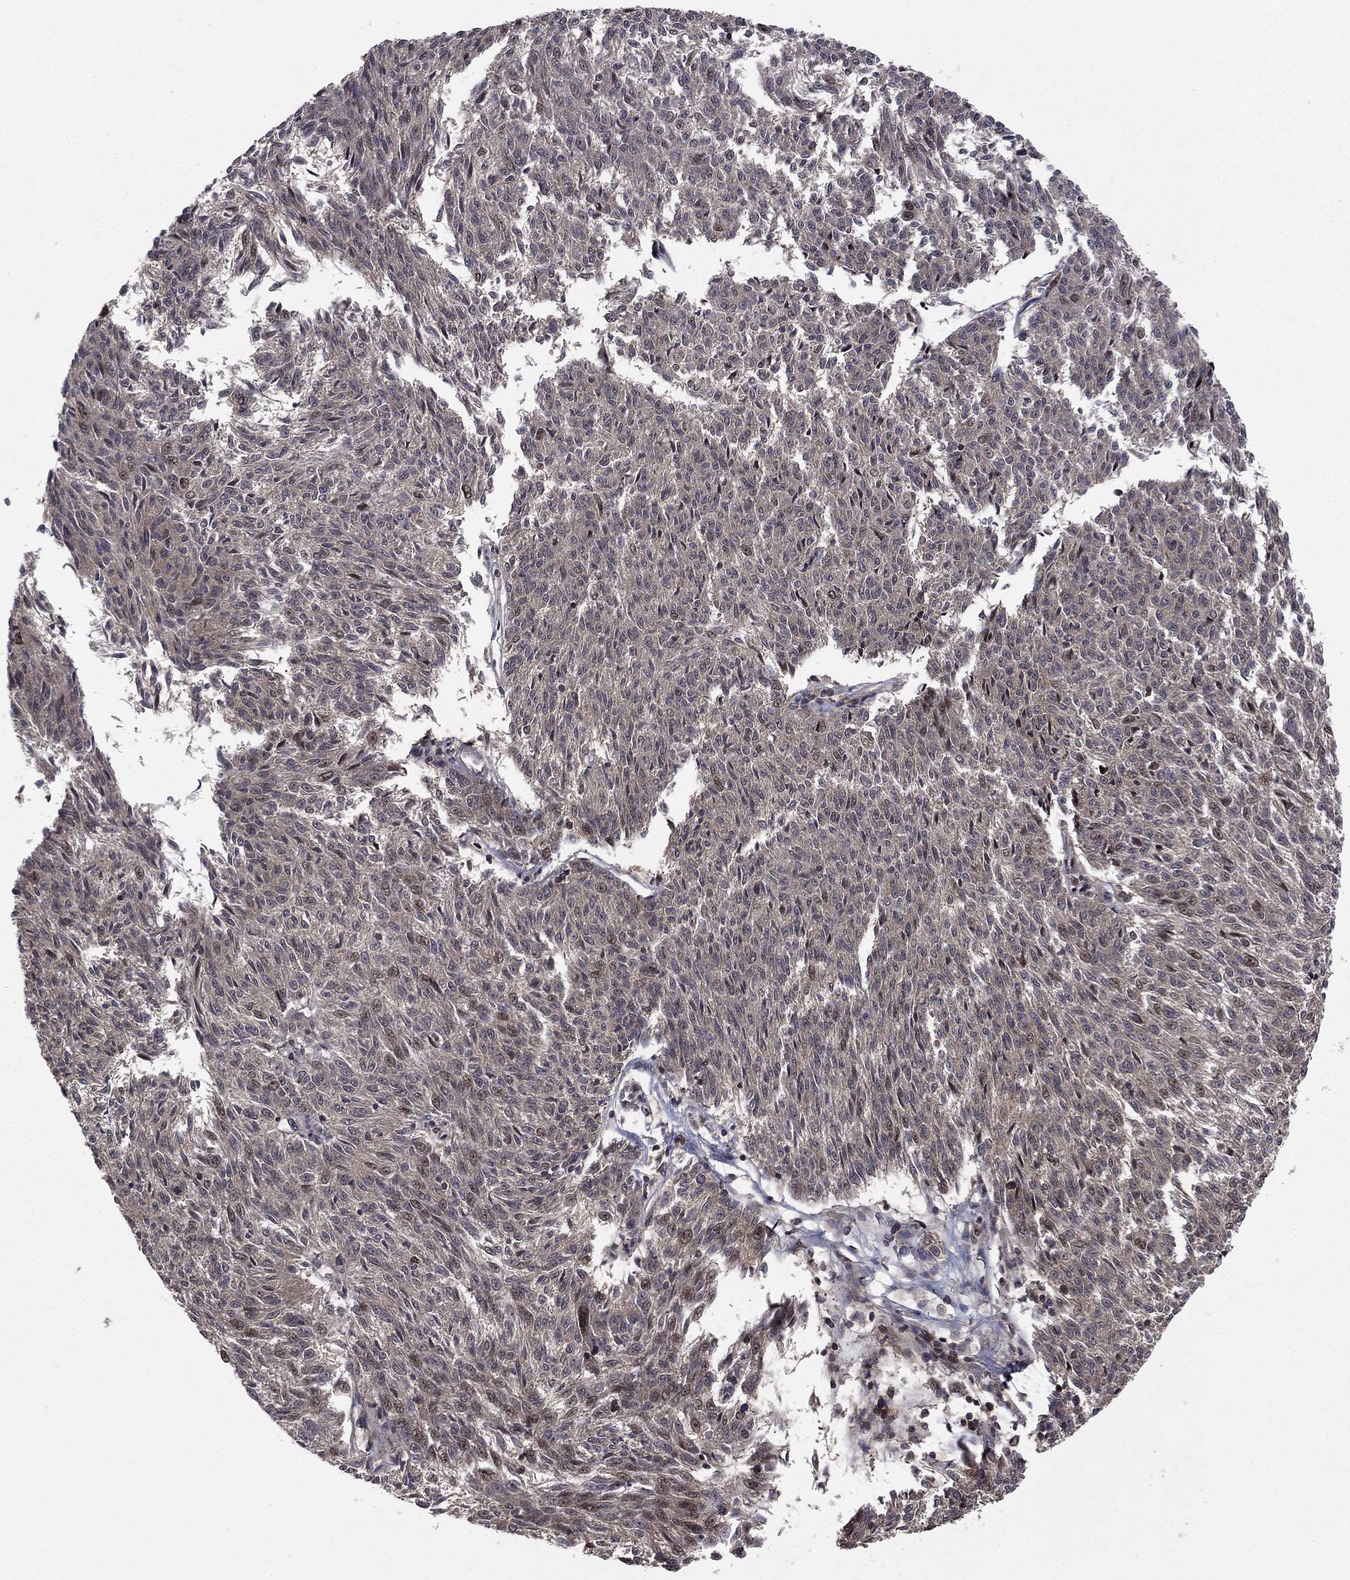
{"staining": {"intensity": "moderate", "quantity": "<25%", "location": "cytoplasmic/membranous,nuclear"}, "tissue": "melanoma", "cell_type": "Tumor cells", "image_type": "cancer", "snomed": [{"axis": "morphology", "description": "Malignant melanoma, NOS"}, {"axis": "topography", "description": "Skin"}], "caption": "High-power microscopy captured an immunohistochemistry (IHC) micrograph of melanoma, revealing moderate cytoplasmic/membranous and nuclear positivity in approximately <25% of tumor cells. The staining was performed using DAB (3,3'-diaminobenzidine), with brown indicating positive protein expression. Nuclei are stained blue with hematoxylin.", "gene": "CCDC66", "patient": {"sex": "female", "age": 72}}